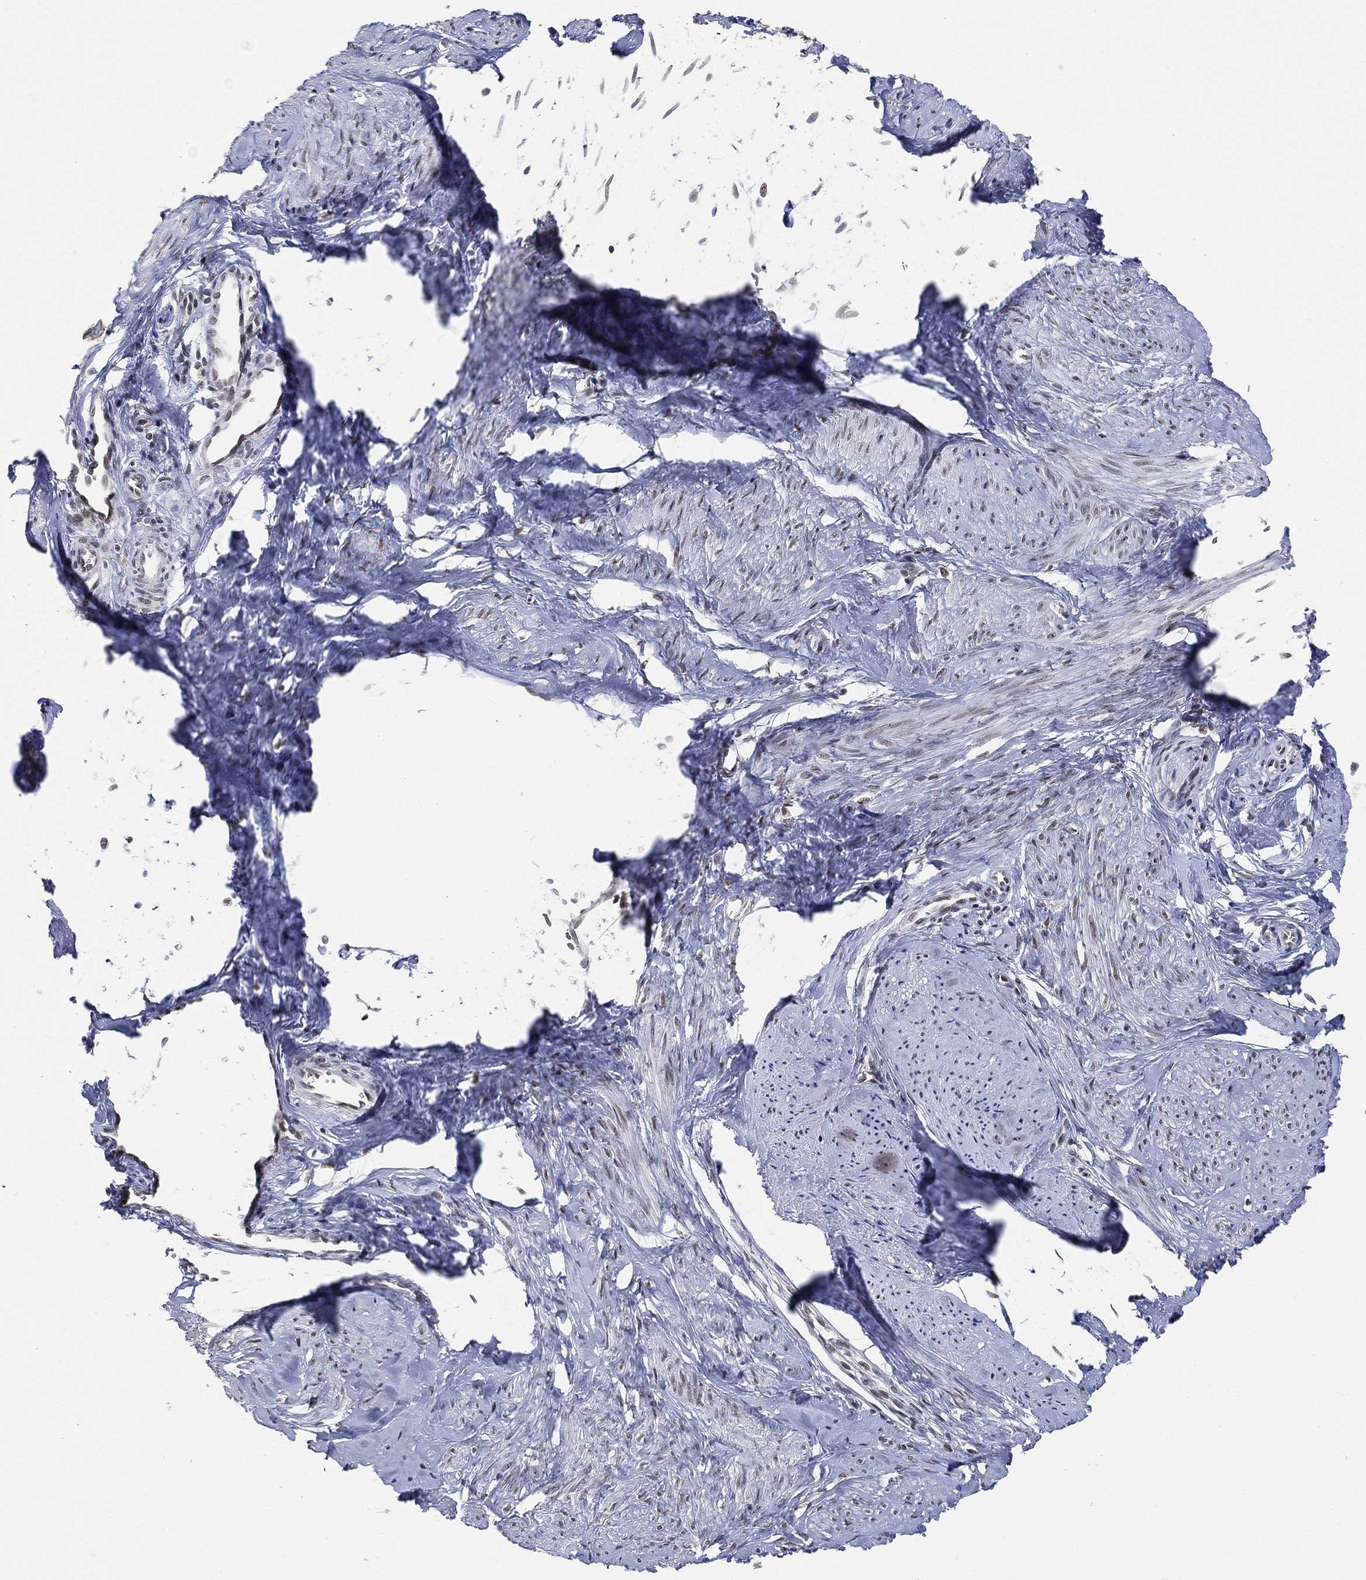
{"staining": {"intensity": "moderate", "quantity": "25%-75%", "location": "nuclear"}, "tissue": "smooth muscle", "cell_type": "Smooth muscle cells", "image_type": "normal", "snomed": [{"axis": "morphology", "description": "Normal tissue, NOS"}, {"axis": "topography", "description": "Smooth muscle"}], "caption": "Immunohistochemistry (IHC) image of unremarkable smooth muscle stained for a protein (brown), which displays medium levels of moderate nuclear expression in approximately 25%-75% of smooth muscle cells.", "gene": "YLPM1", "patient": {"sex": "female", "age": 48}}